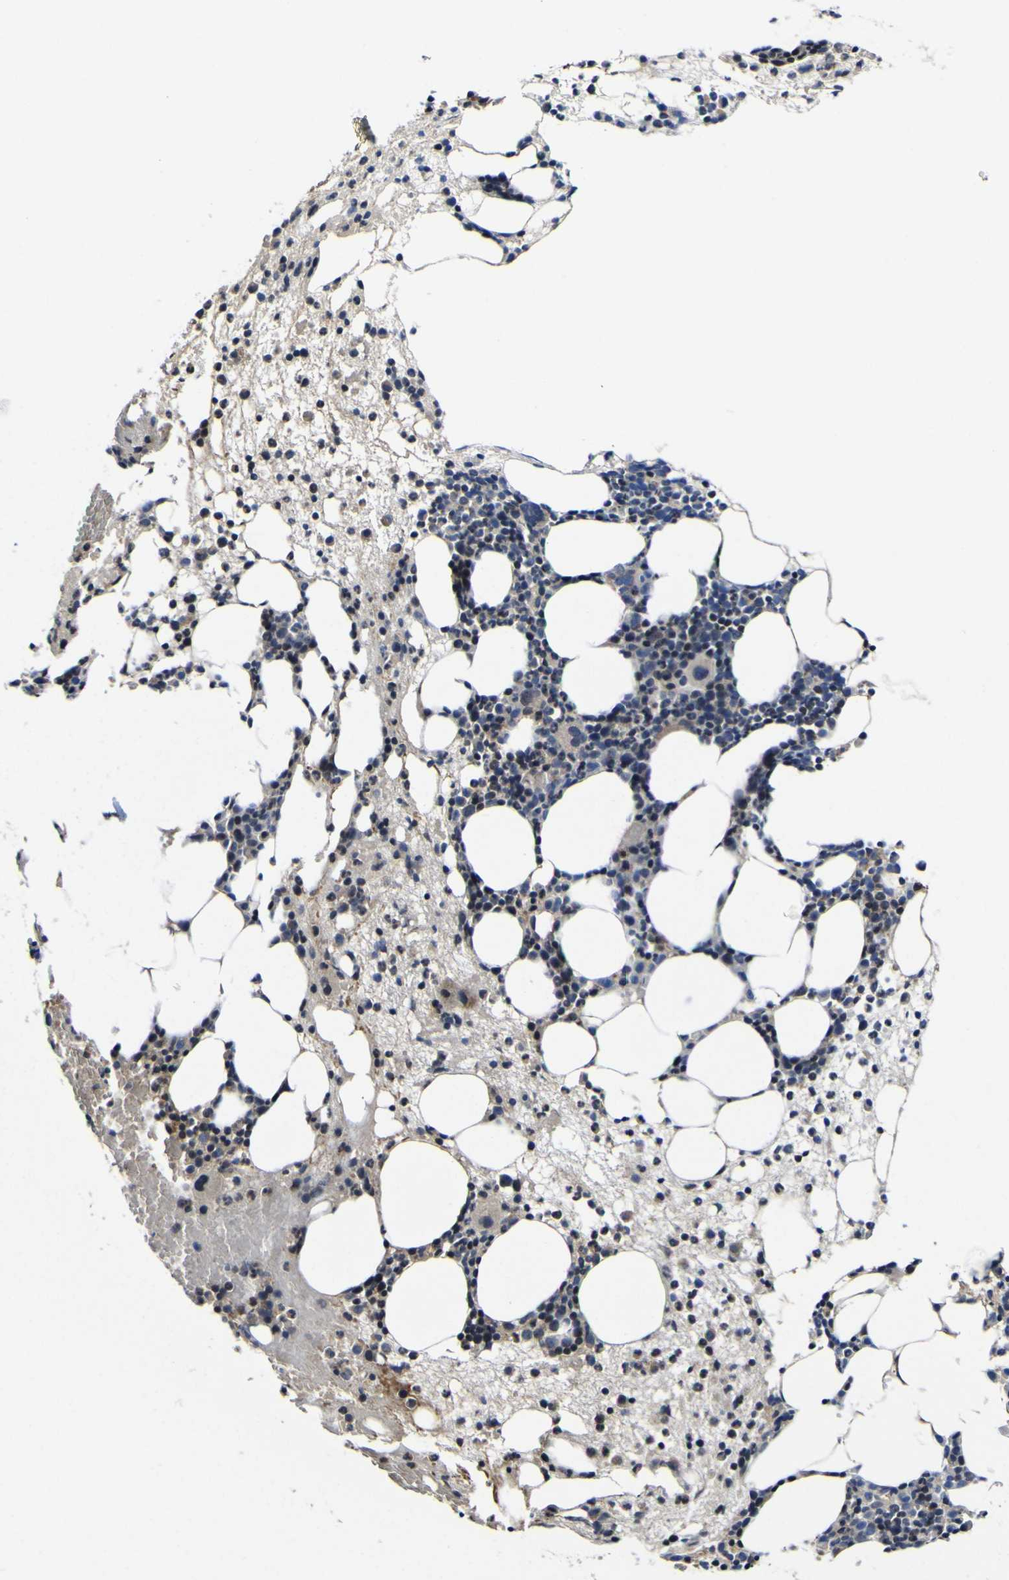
{"staining": {"intensity": "weak", "quantity": "<25%", "location": "cytoplasmic/membranous"}, "tissue": "bone marrow", "cell_type": "Hematopoietic cells", "image_type": "normal", "snomed": [{"axis": "morphology", "description": "Normal tissue, NOS"}, {"axis": "morphology", "description": "Inflammation, NOS"}, {"axis": "topography", "description": "Bone marrow"}], "caption": "The image demonstrates no significant expression in hematopoietic cells of bone marrow. Brightfield microscopy of IHC stained with DAB (brown) and hematoxylin (blue), captured at high magnification.", "gene": "CCDC90B", "patient": {"sex": "female", "age": 79}}